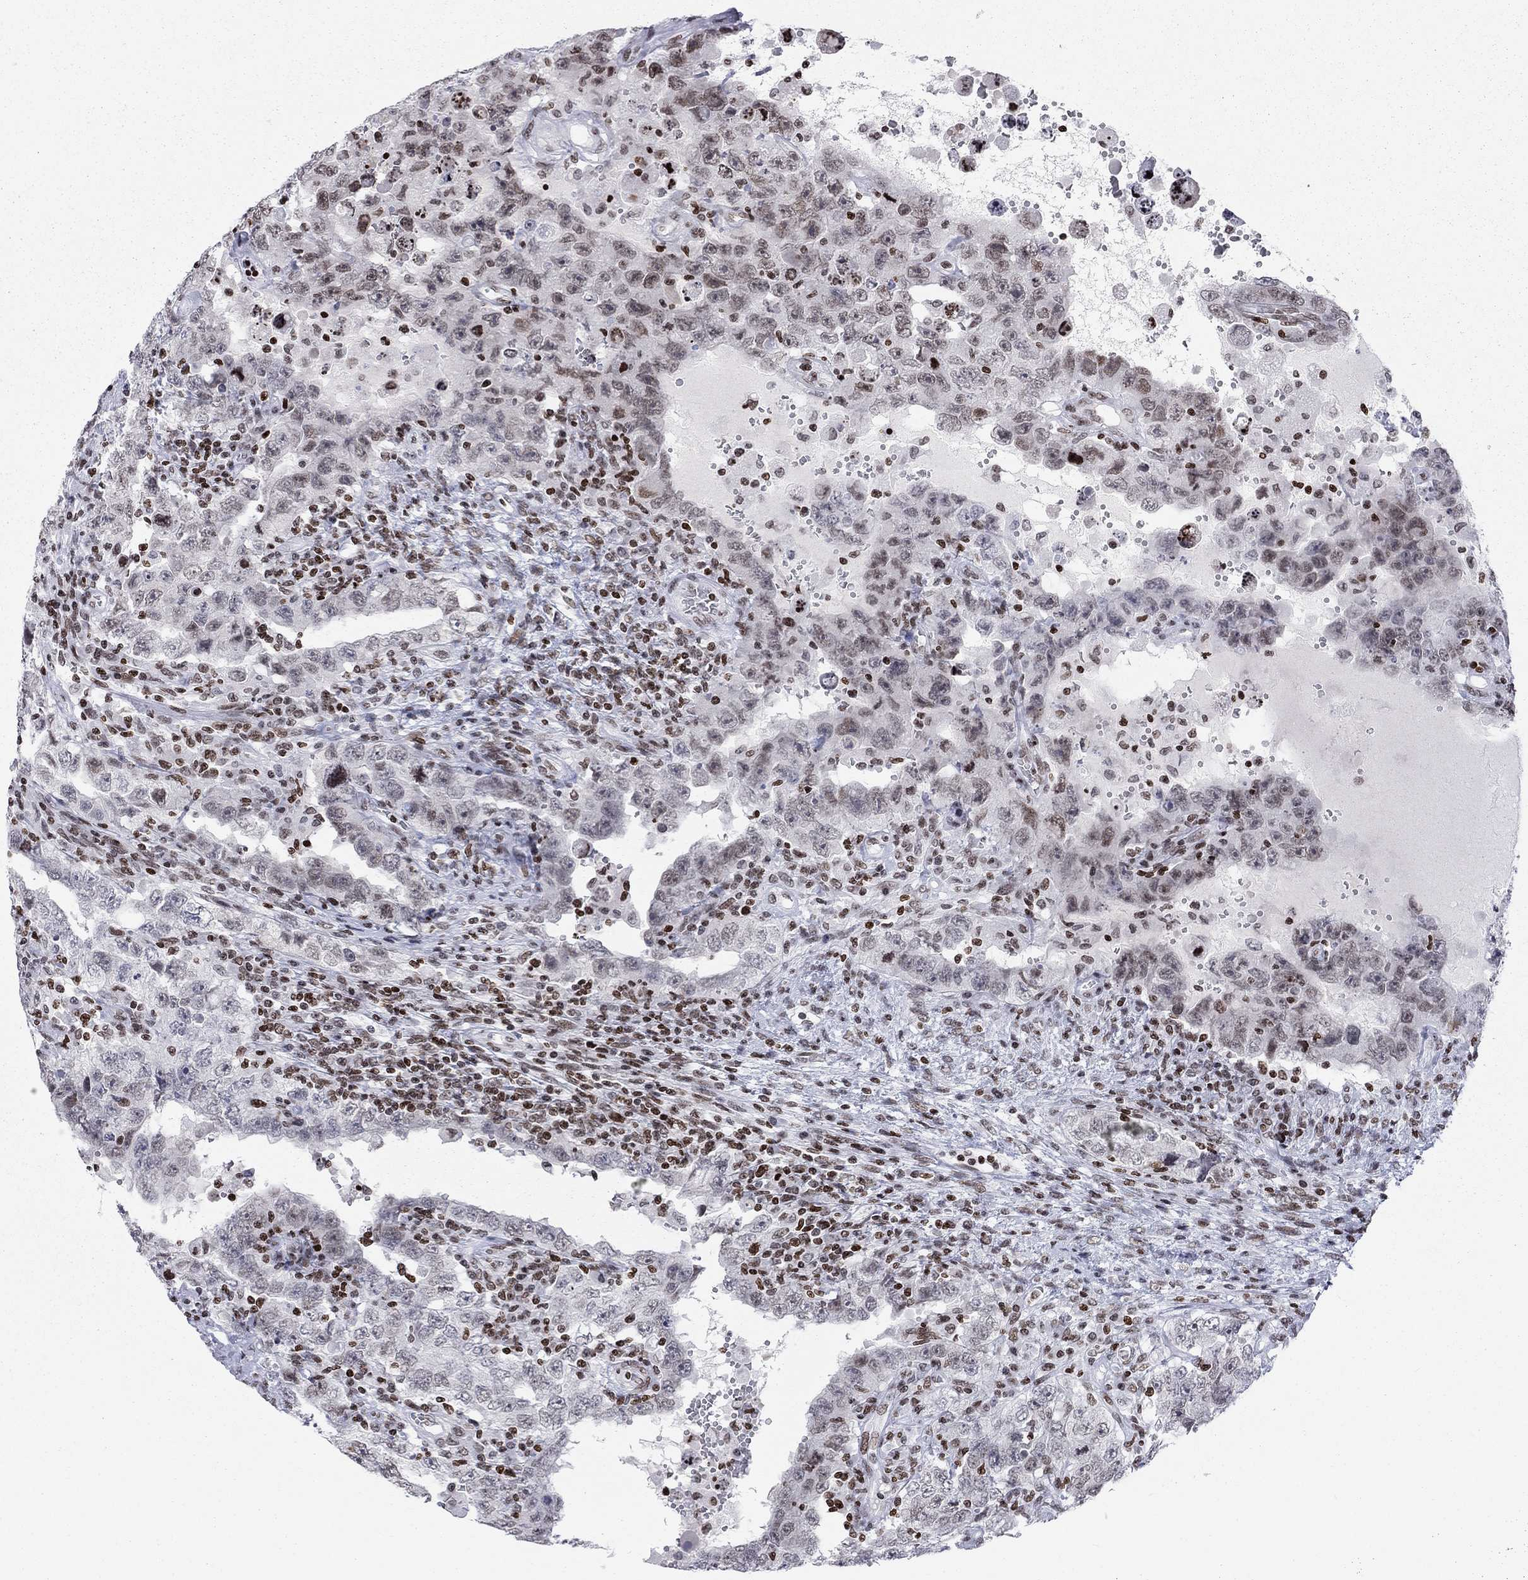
{"staining": {"intensity": "weak", "quantity": "<25%", "location": "nuclear"}, "tissue": "testis cancer", "cell_type": "Tumor cells", "image_type": "cancer", "snomed": [{"axis": "morphology", "description": "Carcinoma, Embryonal, NOS"}, {"axis": "topography", "description": "Testis"}], "caption": "Testis cancer was stained to show a protein in brown. There is no significant positivity in tumor cells.", "gene": "H2AX", "patient": {"sex": "male", "age": 26}}